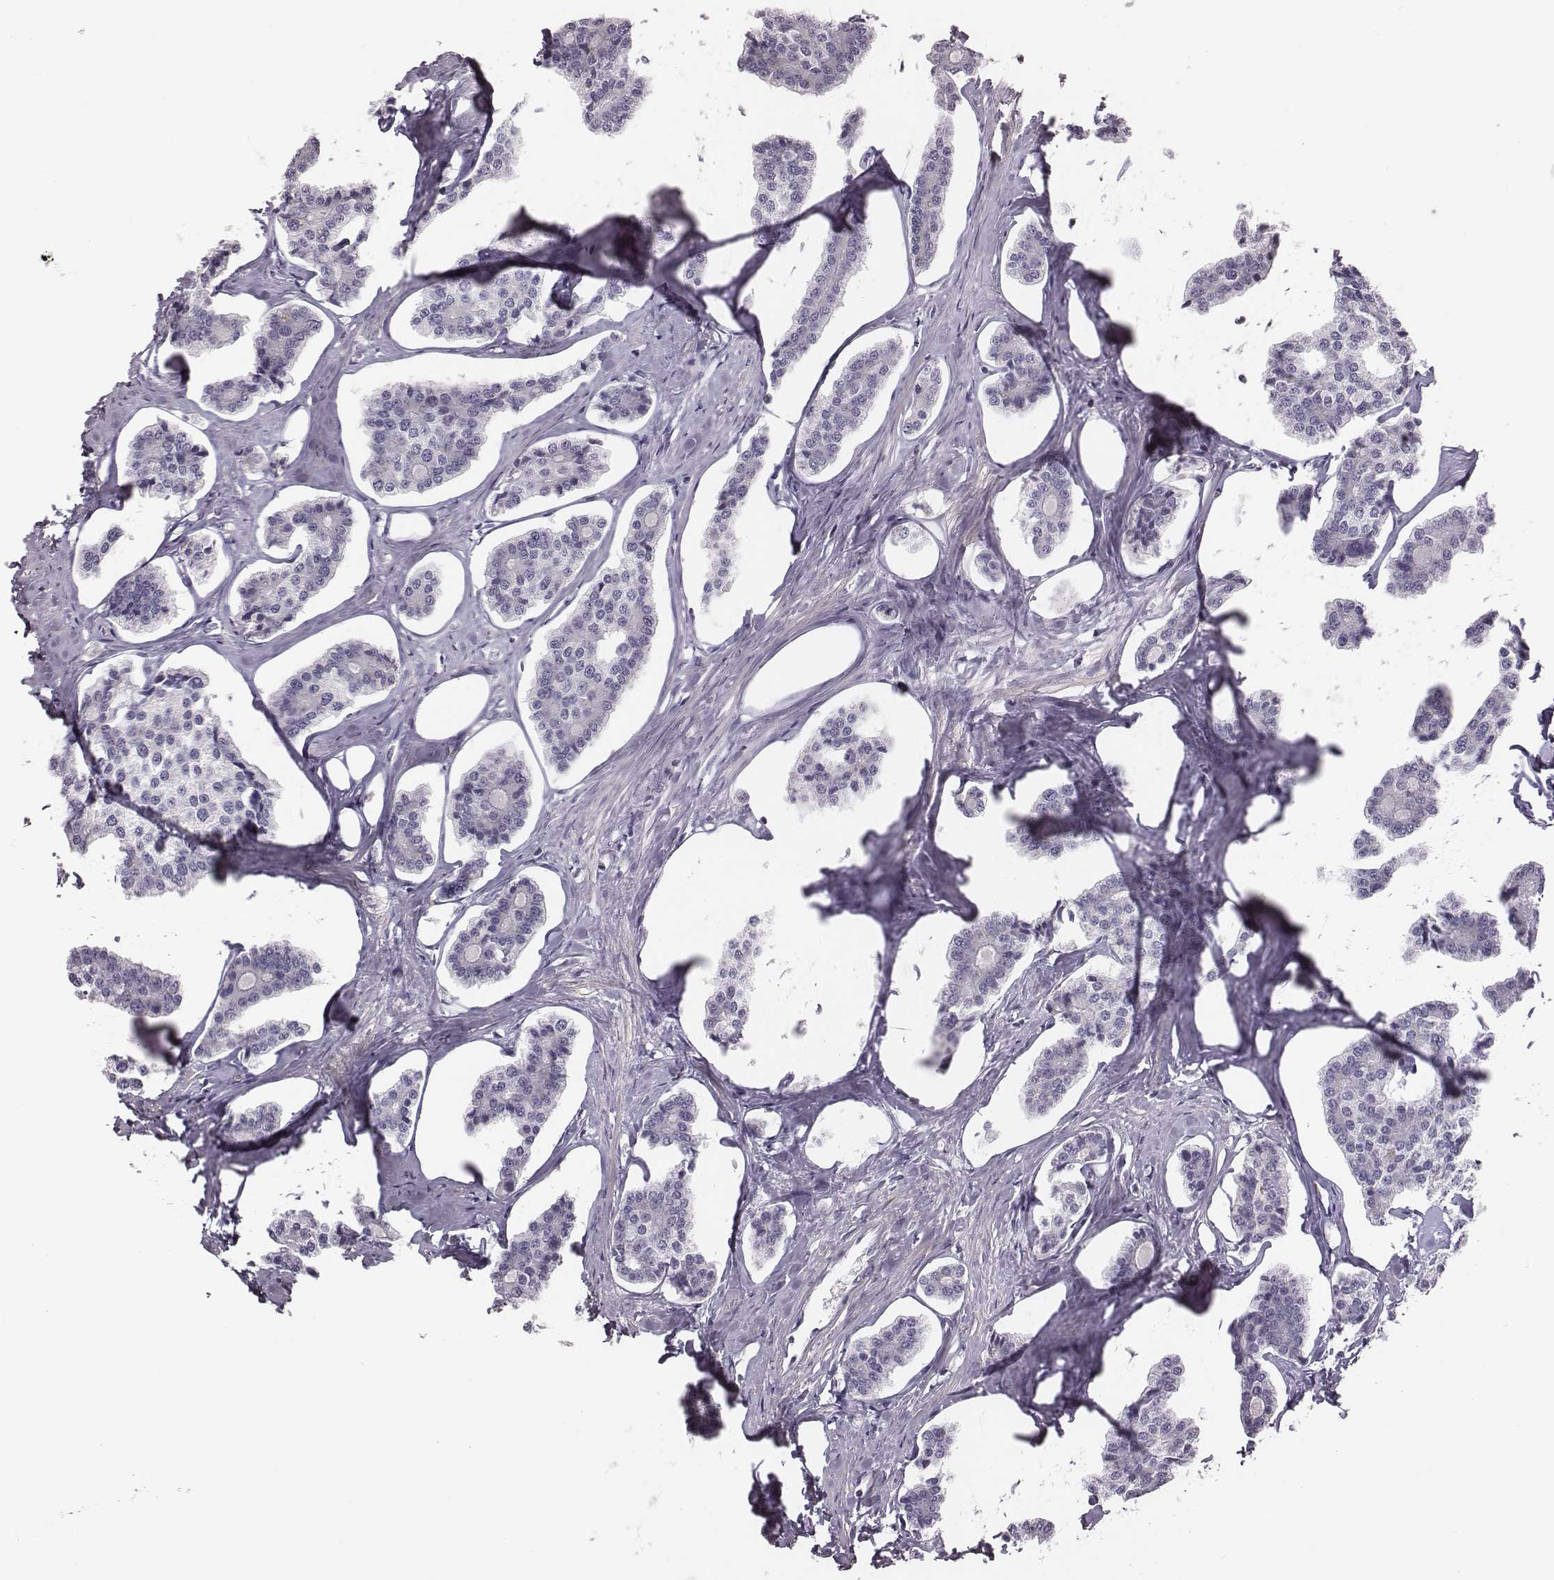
{"staining": {"intensity": "negative", "quantity": "none", "location": "none"}, "tissue": "carcinoid", "cell_type": "Tumor cells", "image_type": "cancer", "snomed": [{"axis": "morphology", "description": "Carcinoid, malignant, NOS"}, {"axis": "topography", "description": "Small intestine"}], "caption": "IHC of carcinoid (malignant) shows no expression in tumor cells.", "gene": "ADAM7", "patient": {"sex": "female", "age": 65}}